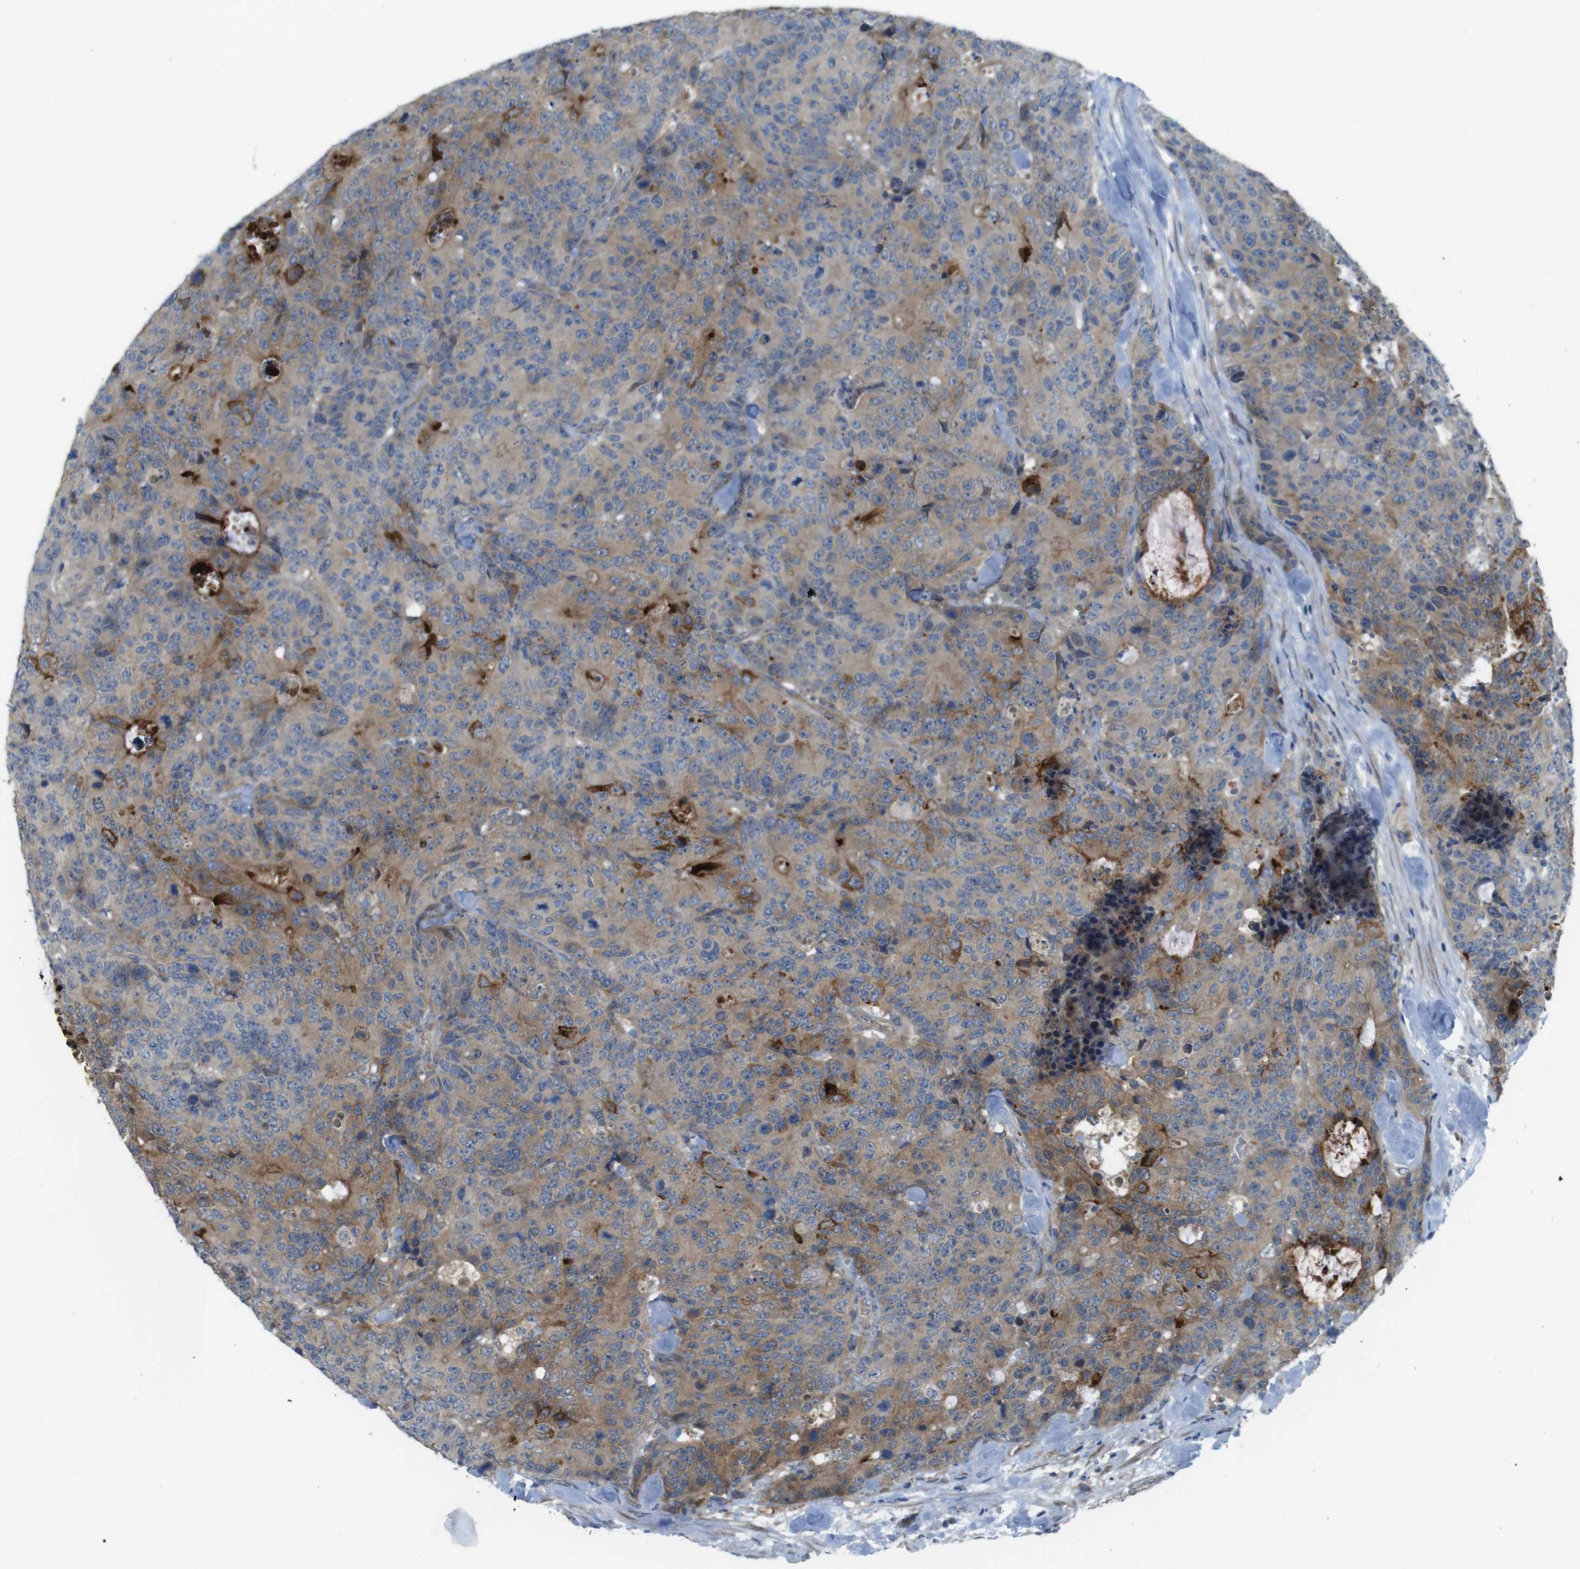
{"staining": {"intensity": "strong", "quantity": "<25%", "location": "cytoplasmic/membranous"}, "tissue": "colorectal cancer", "cell_type": "Tumor cells", "image_type": "cancer", "snomed": [{"axis": "morphology", "description": "Adenocarcinoma, NOS"}, {"axis": "topography", "description": "Colon"}], "caption": "Protein expression by immunohistochemistry exhibits strong cytoplasmic/membranous positivity in approximately <25% of tumor cells in colorectal adenocarcinoma. Nuclei are stained in blue.", "gene": "ABHD15", "patient": {"sex": "female", "age": 86}}